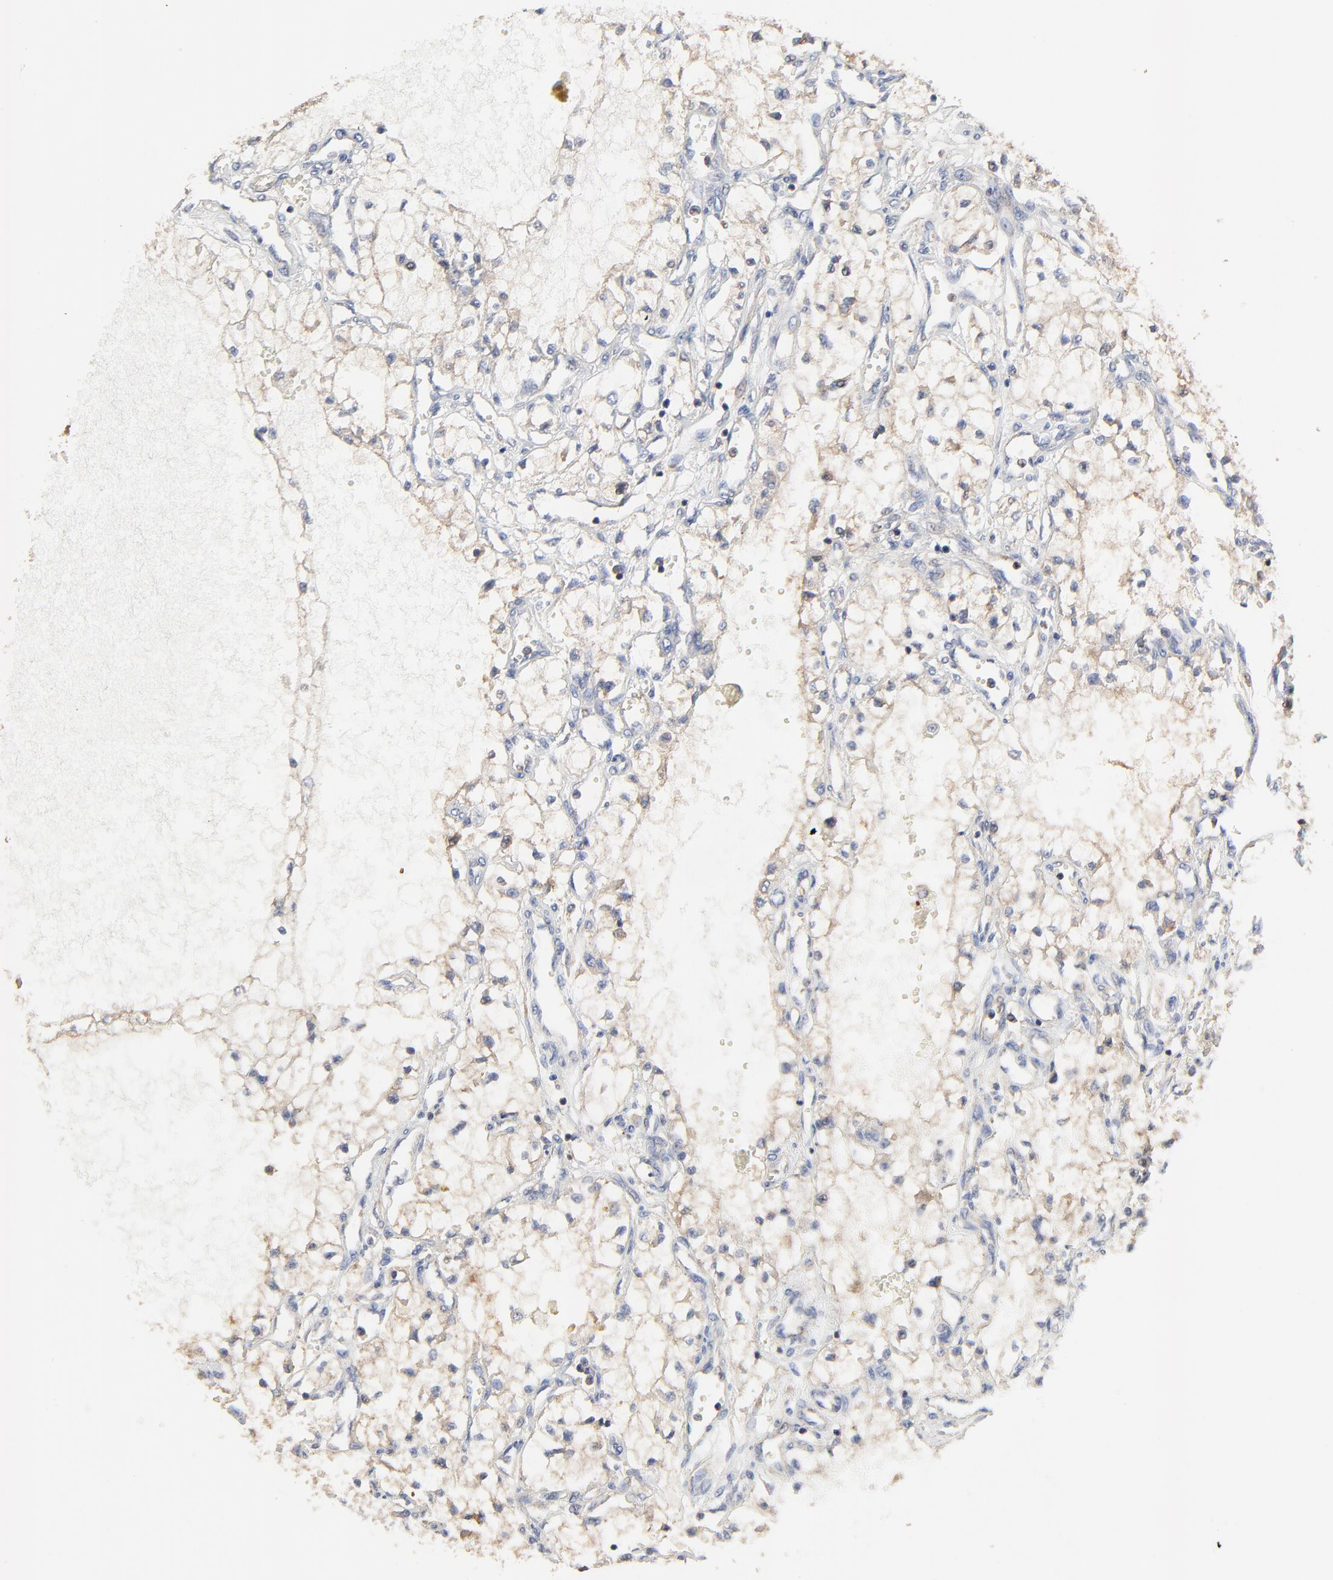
{"staining": {"intensity": "weak", "quantity": "25%-75%", "location": "cytoplasmic/membranous"}, "tissue": "renal cancer", "cell_type": "Tumor cells", "image_type": "cancer", "snomed": [{"axis": "morphology", "description": "Adenocarcinoma, NOS"}, {"axis": "topography", "description": "Kidney"}], "caption": "Adenocarcinoma (renal) was stained to show a protein in brown. There is low levels of weak cytoplasmic/membranous positivity in about 25%-75% of tumor cells. (IHC, brightfield microscopy, high magnification).", "gene": "NXF3", "patient": {"sex": "male", "age": 61}}